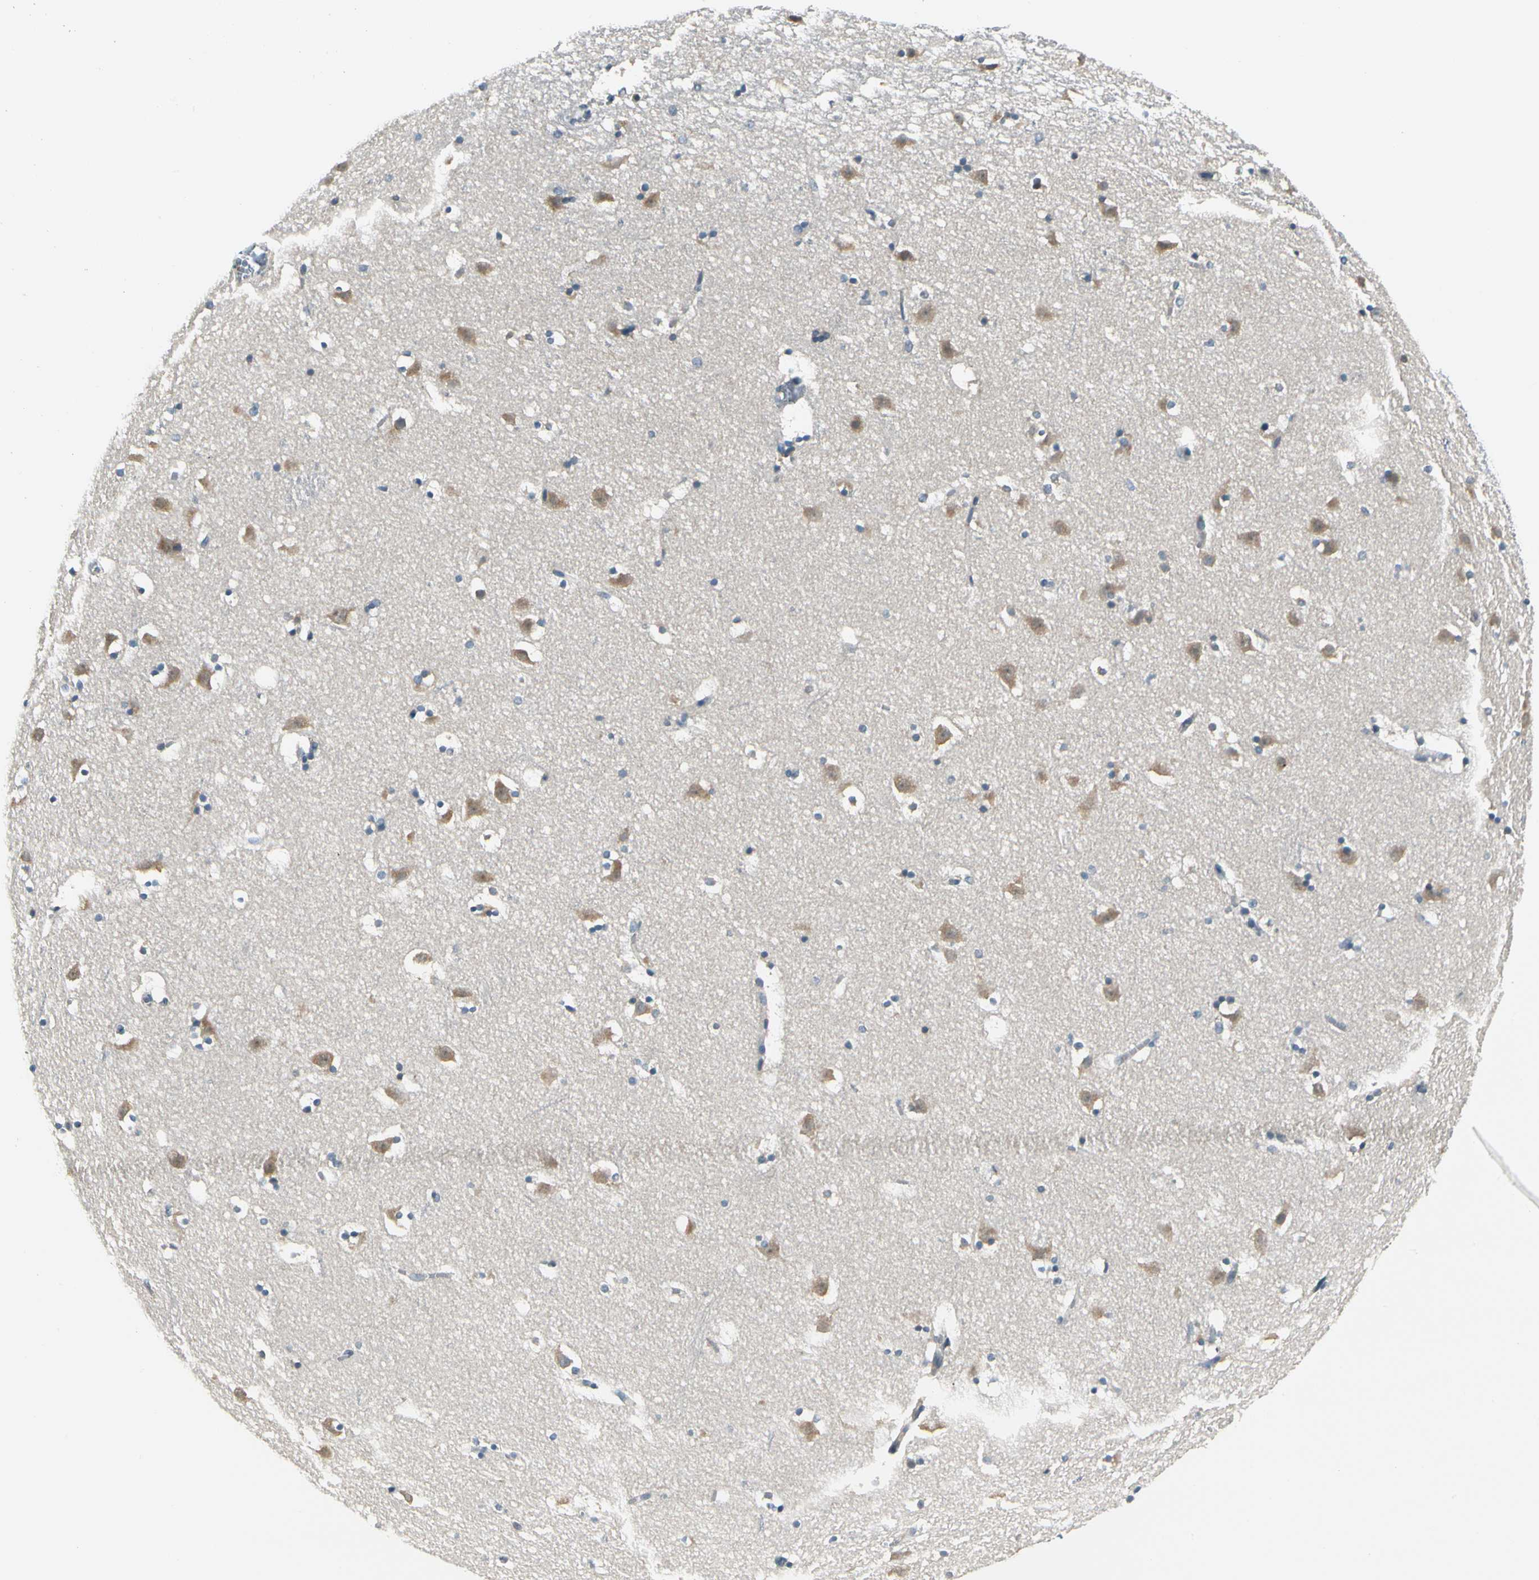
{"staining": {"intensity": "negative", "quantity": "none", "location": "none"}, "tissue": "caudate", "cell_type": "Glial cells", "image_type": "normal", "snomed": [{"axis": "morphology", "description": "Normal tissue, NOS"}, {"axis": "topography", "description": "Lateral ventricle wall"}], "caption": "Immunohistochemistry image of normal human caudate stained for a protein (brown), which shows no positivity in glial cells.", "gene": "BNIP1", "patient": {"sex": "male", "age": 45}}